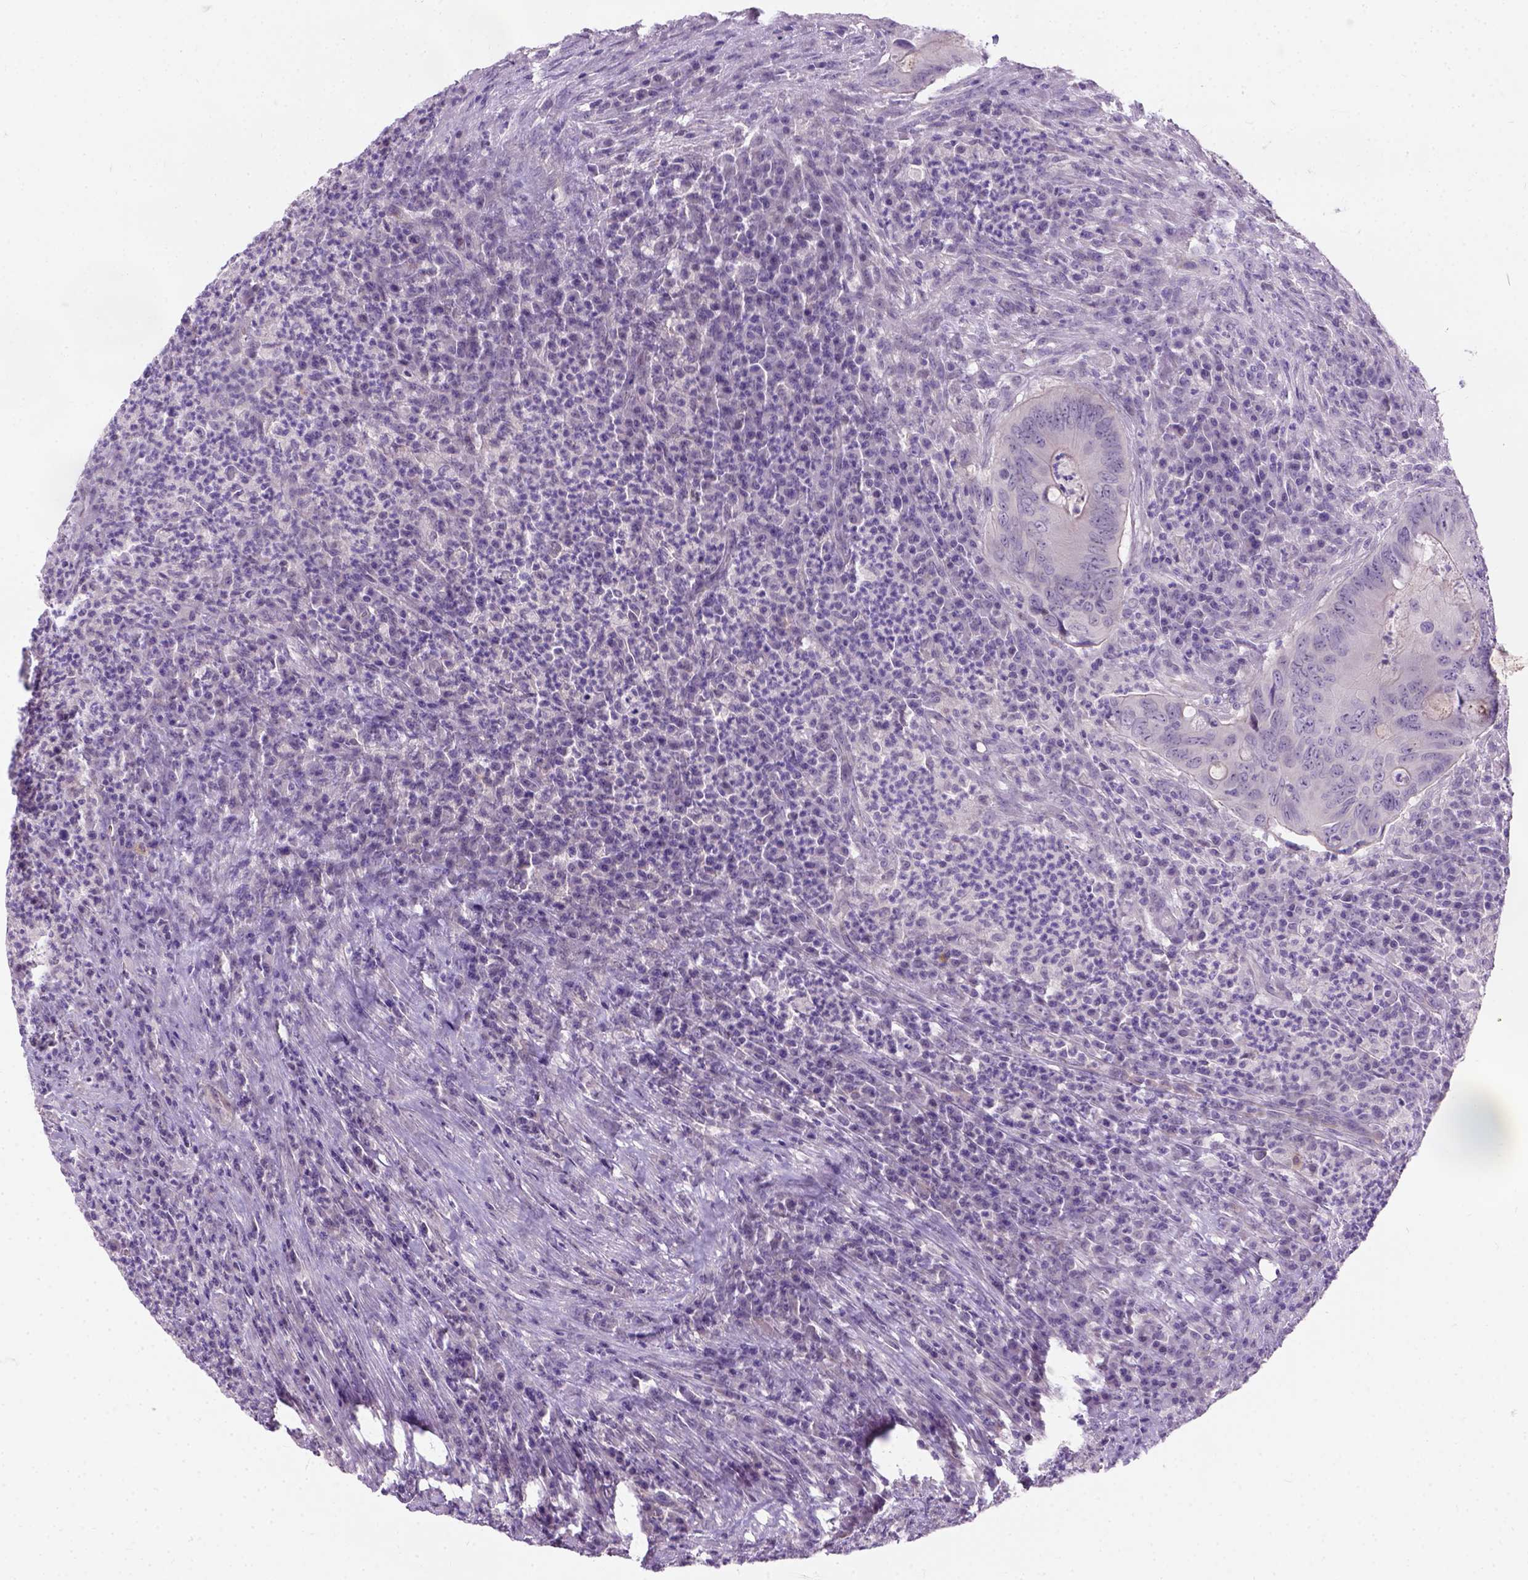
{"staining": {"intensity": "negative", "quantity": "none", "location": "none"}, "tissue": "colorectal cancer", "cell_type": "Tumor cells", "image_type": "cancer", "snomed": [{"axis": "morphology", "description": "Adenocarcinoma, NOS"}, {"axis": "topography", "description": "Colon"}], "caption": "Immunohistochemistry (IHC) photomicrograph of colorectal cancer stained for a protein (brown), which demonstrates no positivity in tumor cells.", "gene": "C20orf144", "patient": {"sex": "female", "age": 74}}